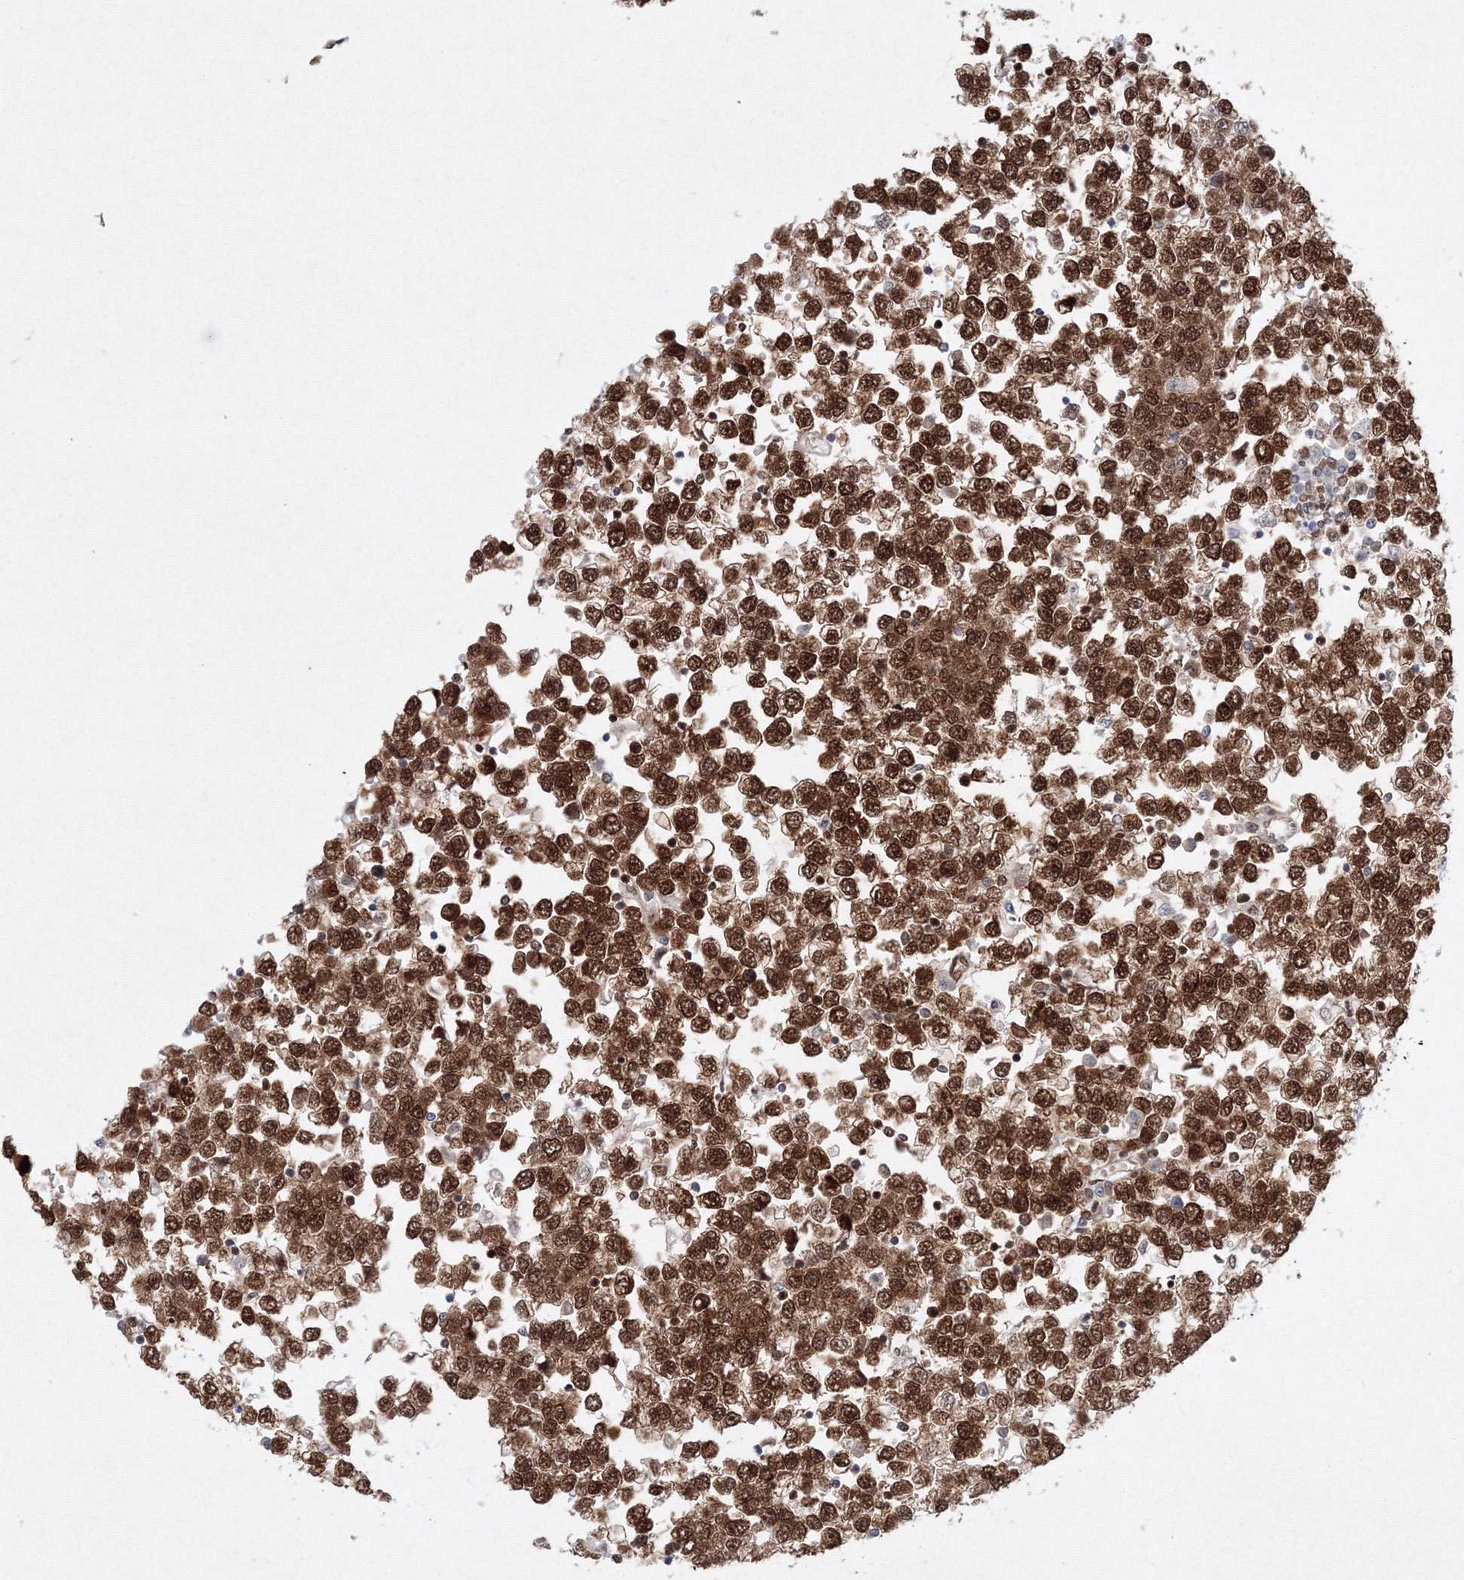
{"staining": {"intensity": "strong", "quantity": ">75%", "location": "cytoplasmic/membranous,nuclear"}, "tissue": "testis cancer", "cell_type": "Tumor cells", "image_type": "cancer", "snomed": [{"axis": "morphology", "description": "Seminoma, NOS"}, {"axis": "topography", "description": "Testis"}], "caption": "Immunohistochemistry histopathology image of neoplastic tissue: testis seminoma stained using immunohistochemistry shows high levels of strong protein expression localized specifically in the cytoplasmic/membranous and nuclear of tumor cells, appearing as a cytoplasmic/membranous and nuclear brown color.", "gene": "SNRPC", "patient": {"sex": "male", "age": 65}}